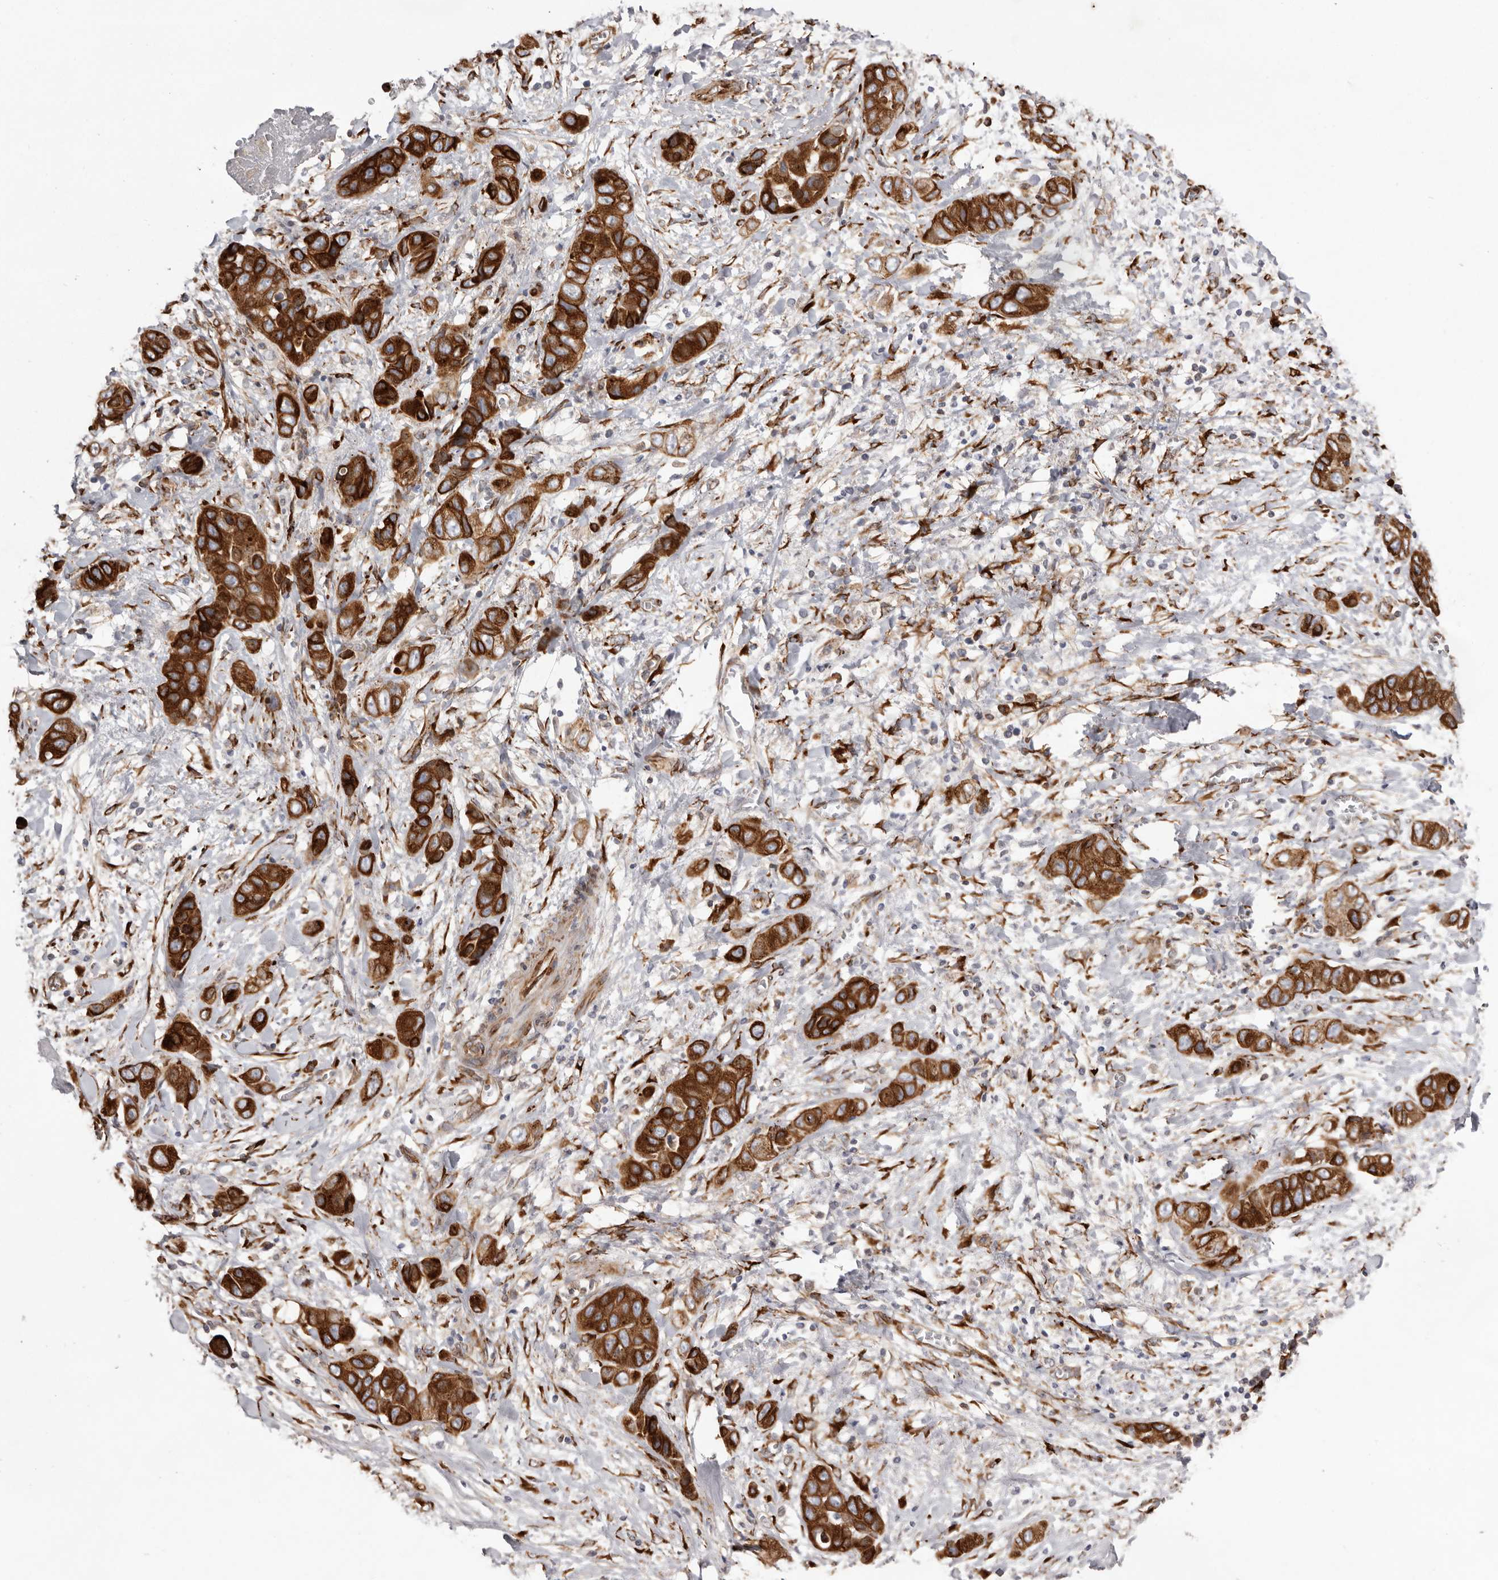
{"staining": {"intensity": "strong", "quantity": ">75%", "location": "cytoplasmic/membranous"}, "tissue": "liver cancer", "cell_type": "Tumor cells", "image_type": "cancer", "snomed": [{"axis": "morphology", "description": "Cholangiocarcinoma"}, {"axis": "topography", "description": "Liver"}], "caption": "Cholangiocarcinoma (liver) stained for a protein (brown) shows strong cytoplasmic/membranous positive staining in about >75% of tumor cells.", "gene": "WDTC1", "patient": {"sex": "female", "age": 52}}